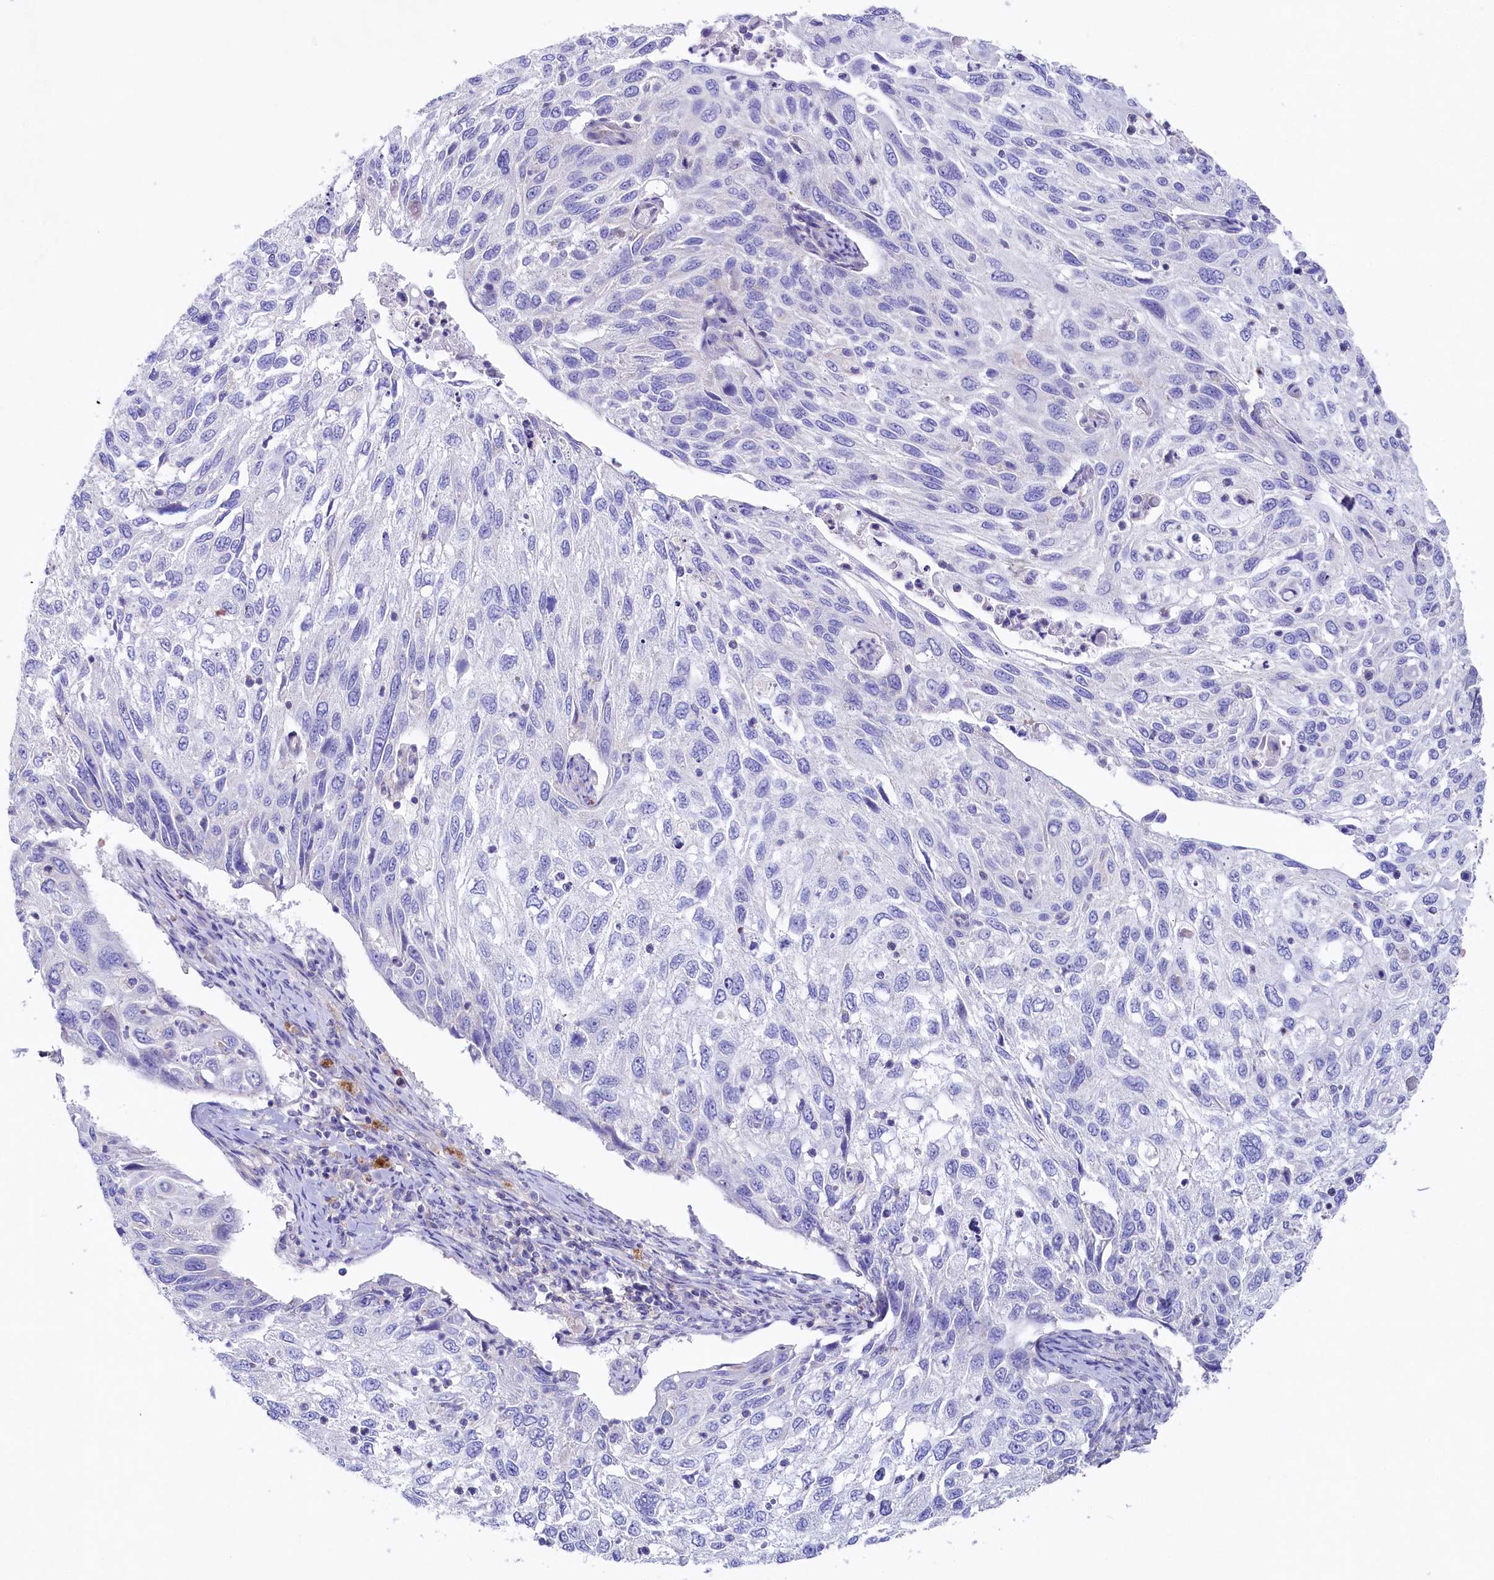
{"staining": {"intensity": "negative", "quantity": "none", "location": "none"}, "tissue": "cervical cancer", "cell_type": "Tumor cells", "image_type": "cancer", "snomed": [{"axis": "morphology", "description": "Squamous cell carcinoma, NOS"}, {"axis": "topography", "description": "Cervix"}], "caption": "This is an IHC photomicrograph of squamous cell carcinoma (cervical). There is no staining in tumor cells.", "gene": "VPS26B", "patient": {"sex": "female", "age": 70}}